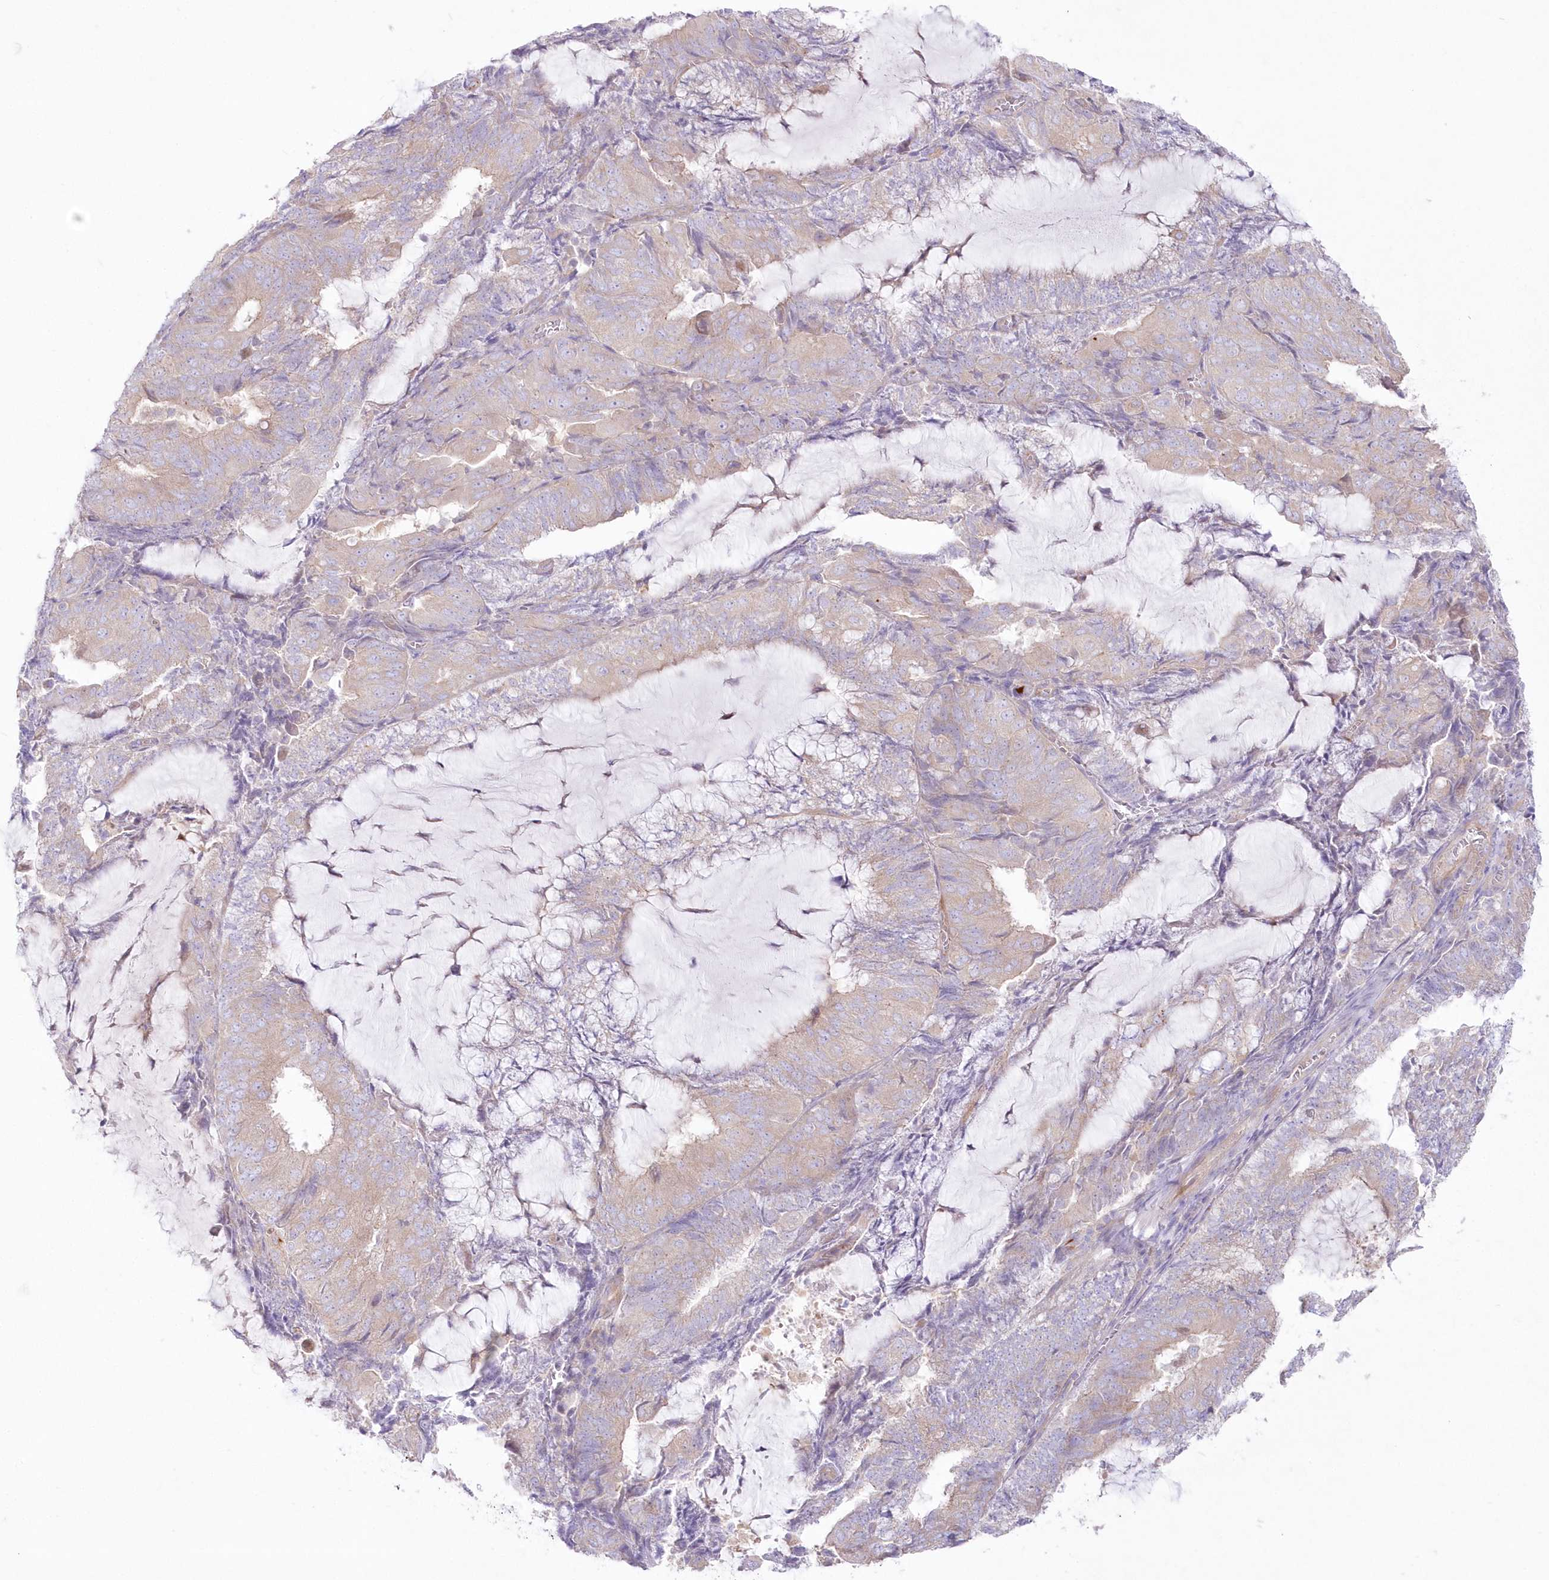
{"staining": {"intensity": "weak", "quantity": ">75%", "location": "cytoplasmic/membranous"}, "tissue": "endometrial cancer", "cell_type": "Tumor cells", "image_type": "cancer", "snomed": [{"axis": "morphology", "description": "Adenocarcinoma, NOS"}, {"axis": "topography", "description": "Endometrium"}], "caption": "This histopathology image displays immunohistochemistry (IHC) staining of endometrial cancer (adenocarcinoma), with low weak cytoplasmic/membranous positivity in approximately >75% of tumor cells.", "gene": "ZNF843", "patient": {"sex": "female", "age": 81}}